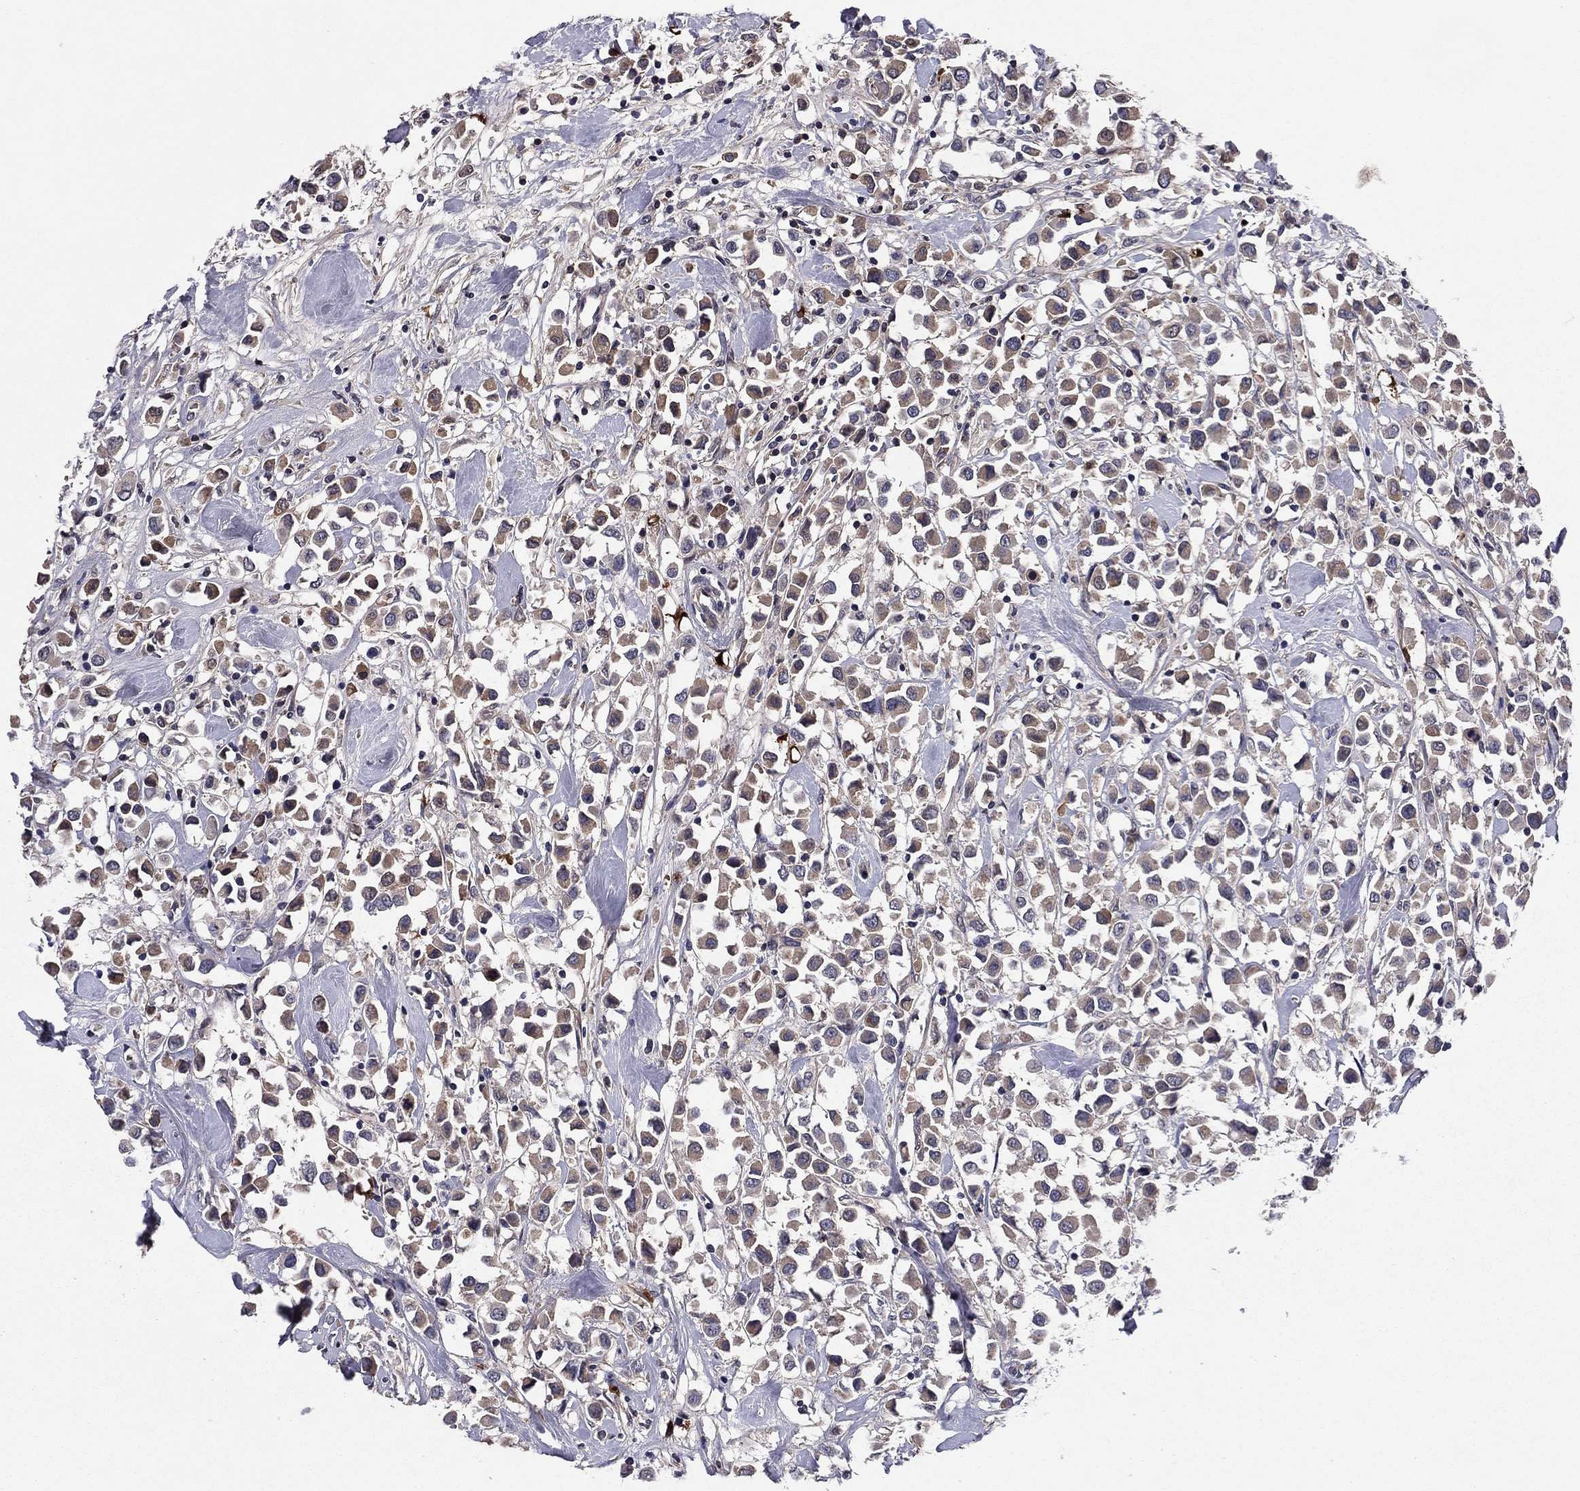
{"staining": {"intensity": "moderate", "quantity": "<25%", "location": "cytoplasmic/membranous"}, "tissue": "breast cancer", "cell_type": "Tumor cells", "image_type": "cancer", "snomed": [{"axis": "morphology", "description": "Duct carcinoma"}, {"axis": "topography", "description": "Breast"}], "caption": "The immunohistochemical stain labels moderate cytoplasmic/membranous staining in tumor cells of breast intraductal carcinoma tissue.", "gene": "PROS1", "patient": {"sex": "female", "age": 61}}